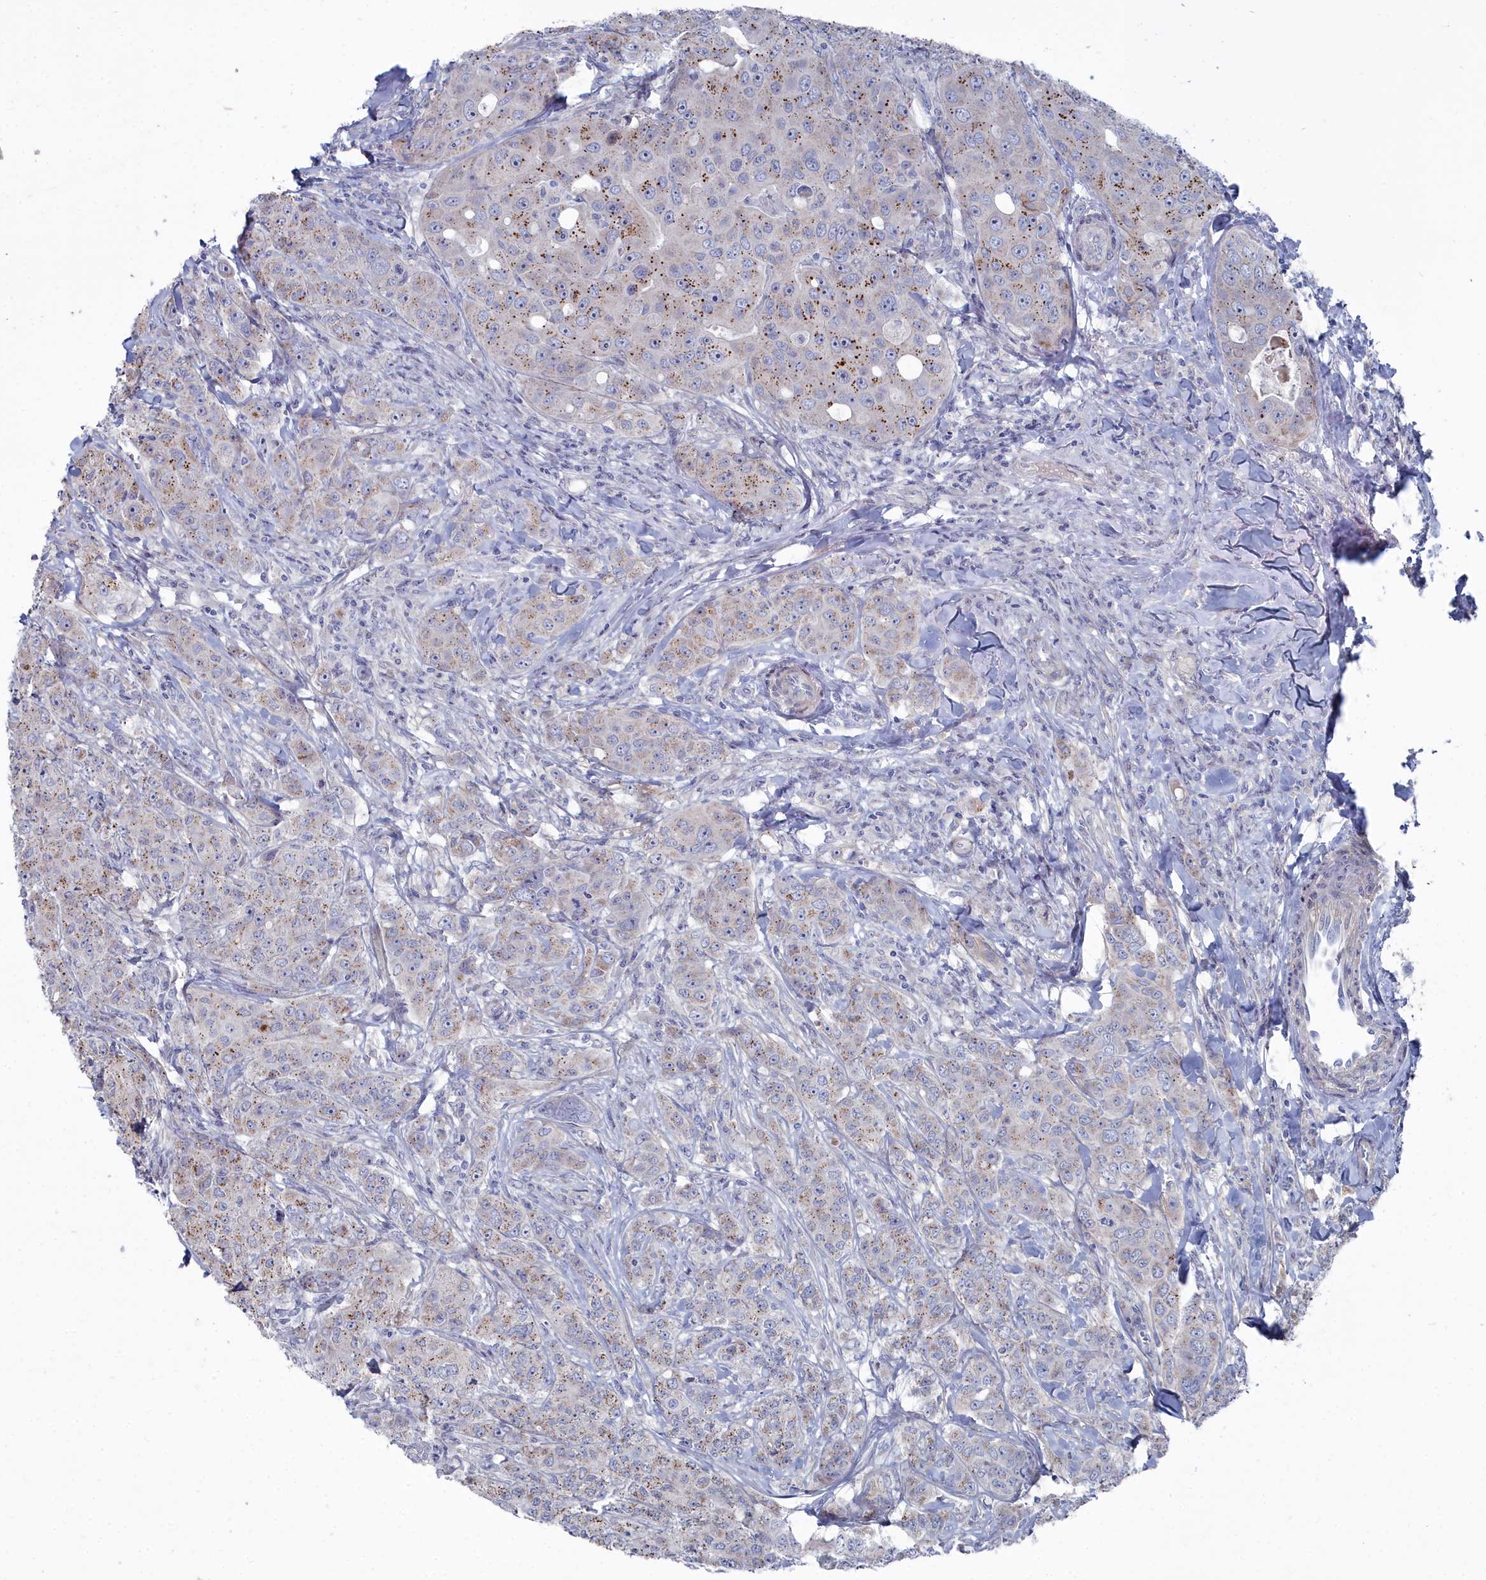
{"staining": {"intensity": "strong", "quantity": "25%-75%", "location": "cytoplasmic/membranous"}, "tissue": "breast cancer", "cell_type": "Tumor cells", "image_type": "cancer", "snomed": [{"axis": "morphology", "description": "Duct carcinoma"}, {"axis": "topography", "description": "Breast"}], "caption": "Immunohistochemical staining of human breast cancer (infiltrating ductal carcinoma) displays strong cytoplasmic/membranous protein expression in approximately 25%-75% of tumor cells.", "gene": "SHISAL2A", "patient": {"sex": "female", "age": 43}}